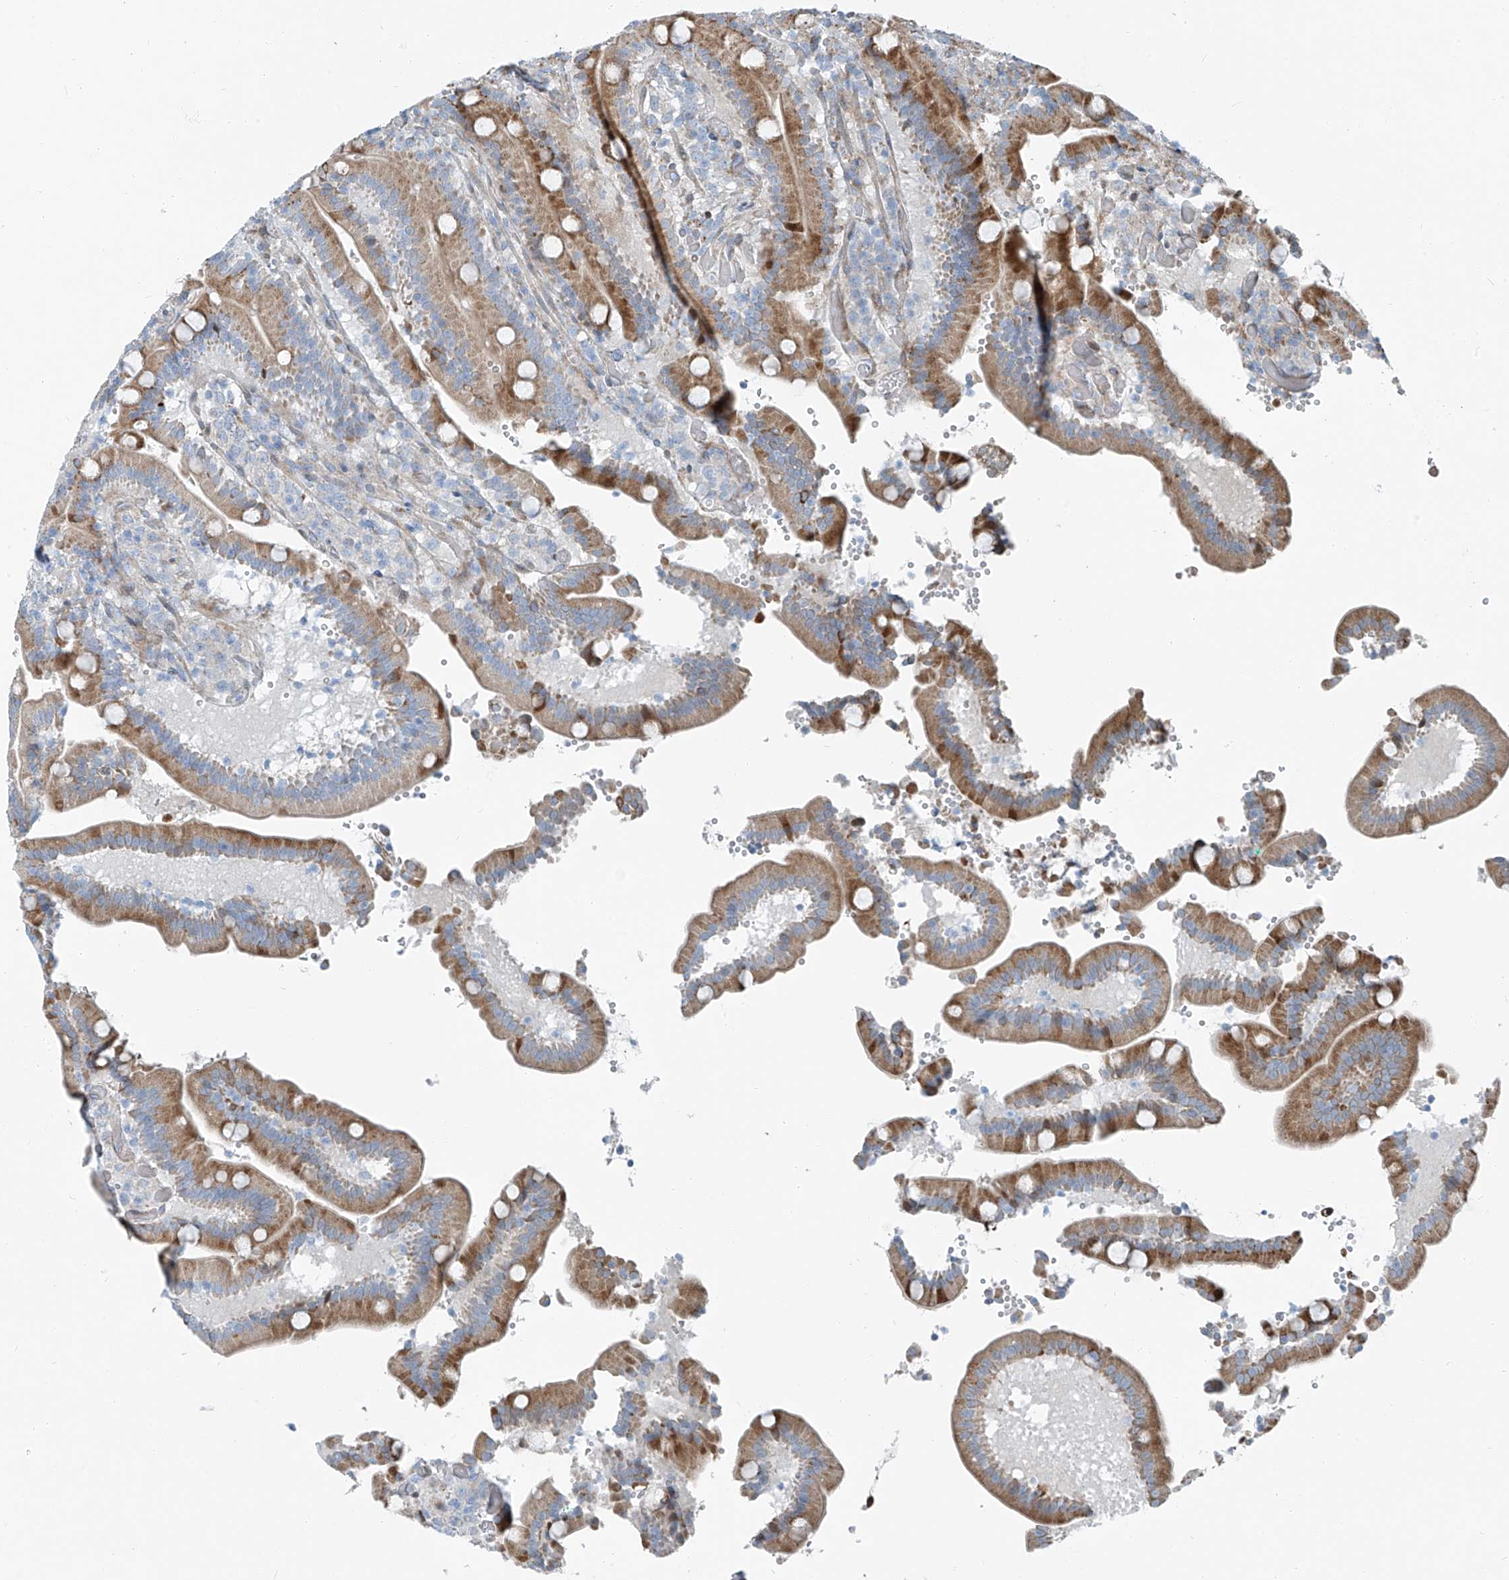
{"staining": {"intensity": "moderate", "quantity": ">75%", "location": "cytoplasmic/membranous"}, "tissue": "duodenum", "cell_type": "Glandular cells", "image_type": "normal", "snomed": [{"axis": "morphology", "description": "Normal tissue, NOS"}, {"axis": "topography", "description": "Duodenum"}], "caption": "An immunohistochemistry (IHC) histopathology image of normal tissue is shown. Protein staining in brown shows moderate cytoplasmic/membranous positivity in duodenum within glandular cells.", "gene": "HIC2", "patient": {"sex": "female", "age": 62}}